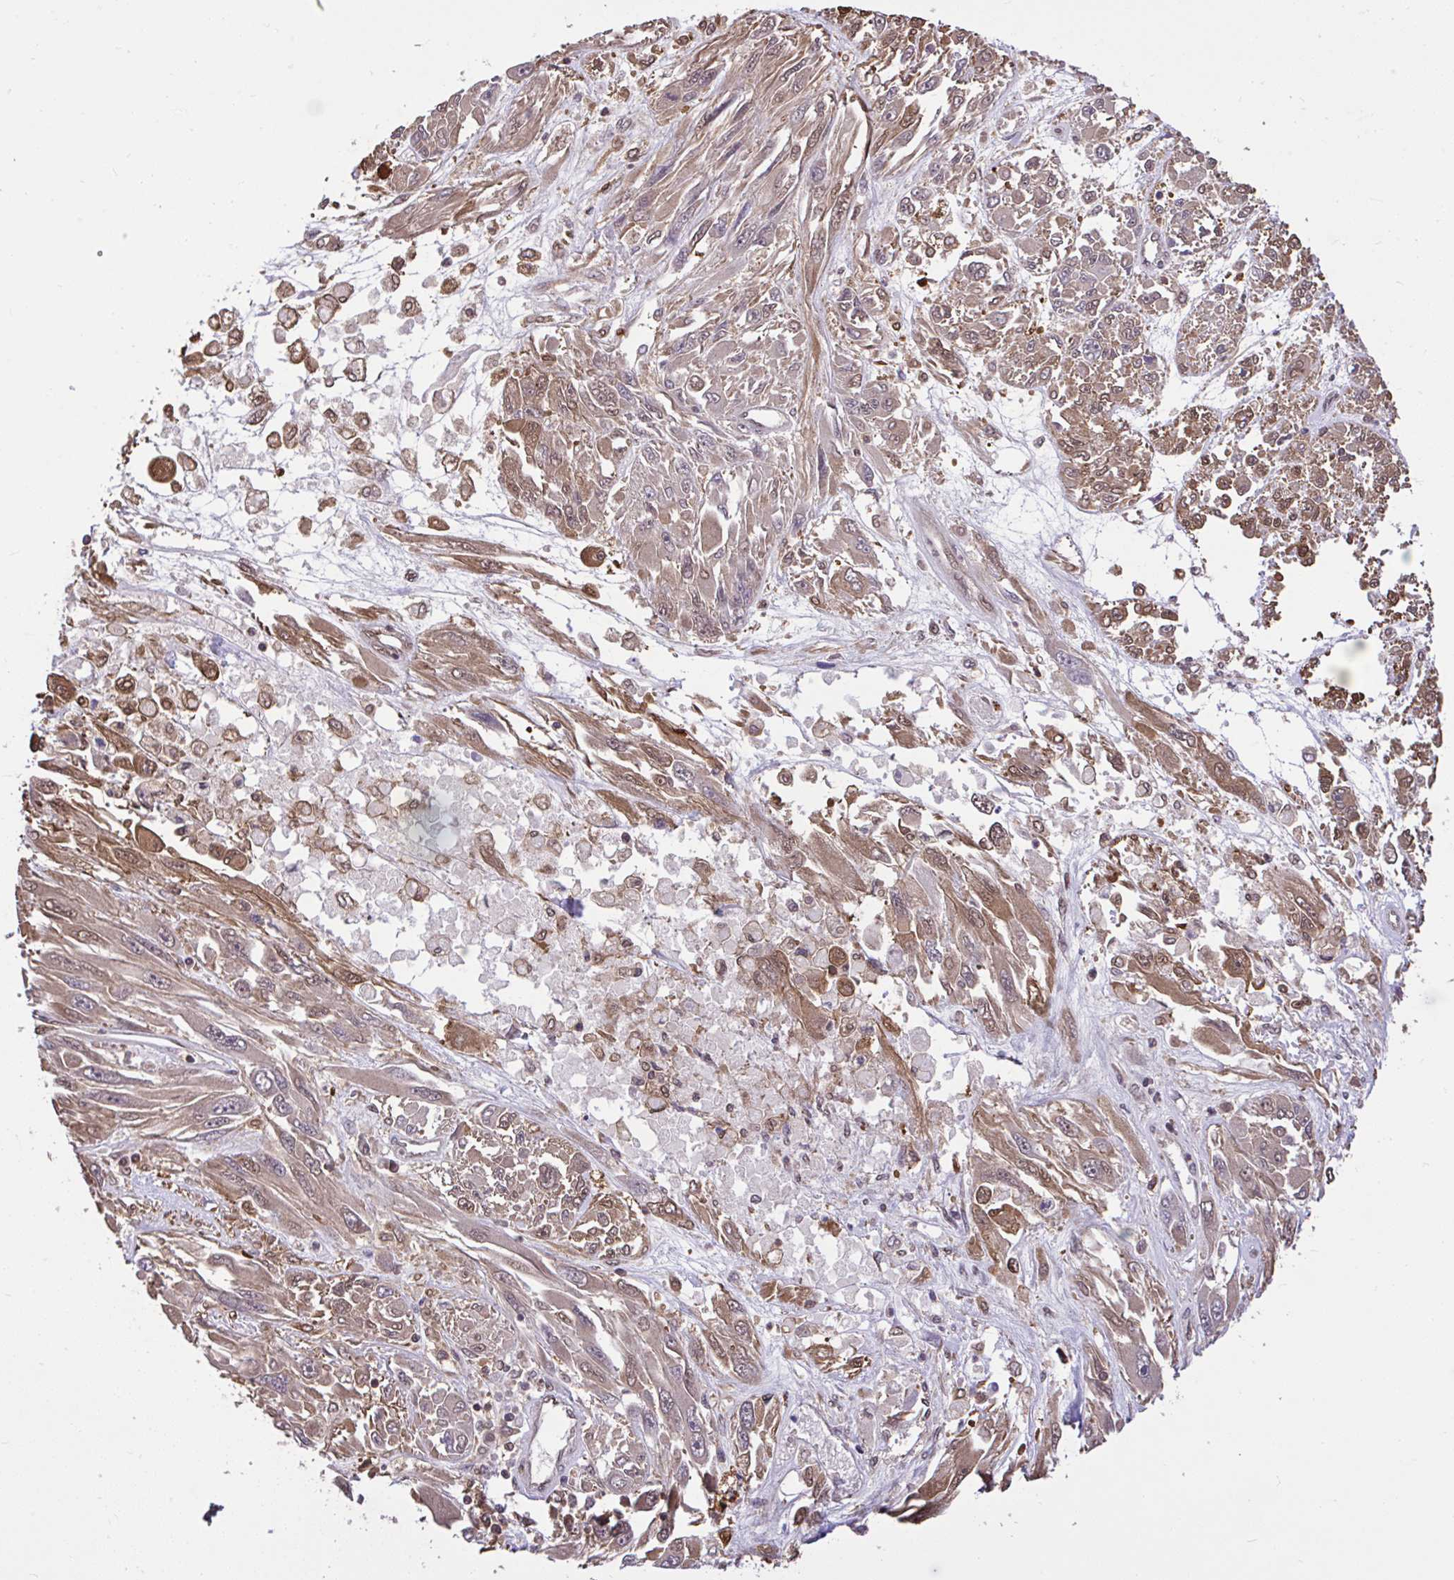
{"staining": {"intensity": "moderate", "quantity": ">75%", "location": "cytoplasmic/membranous,nuclear"}, "tissue": "melanoma", "cell_type": "Tumor cells", "image_type": "cancer", "snomed": [{"axis": "morphology", "description": "Malignant melanoma, NOS"}, {"axis": "topography", "description": "Skin"}], "caption": "Immunohistochemical staining of melanoma demonstrates moderate cytoplasmic/membranous and nuclear protein staining in about >75% of tumor cells.", "gene": "GLIS3", "patient": {"sex": "female", "age": 91}}